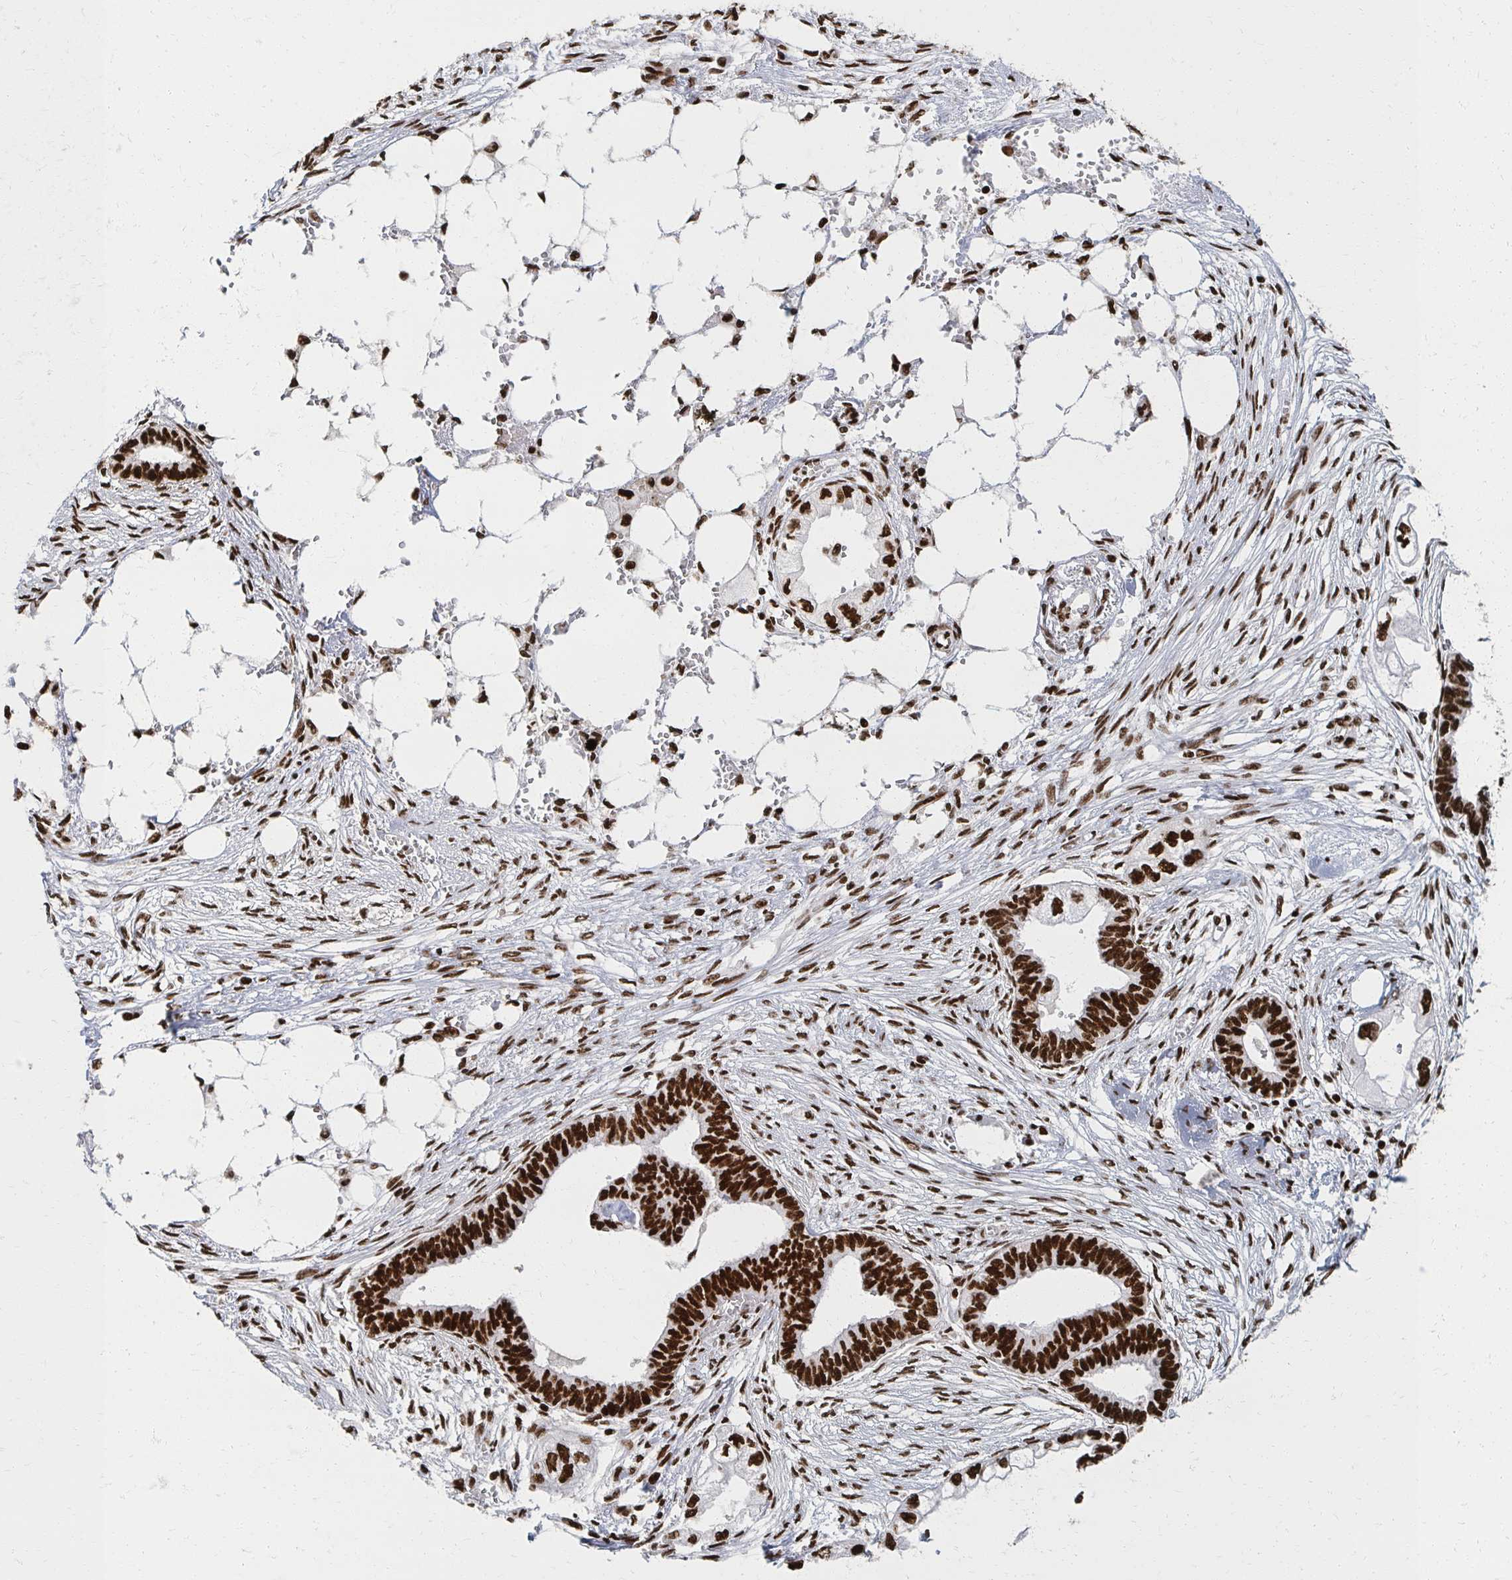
{"staining": {"intensity": "strong", "quantity": ">75%", "location": "nuclear"}, "tissue": "endometrial cancer", "cell_type": "Tumor cells", "image_type": "cancer", "snomed": [{"axis": "morphology", "description": "Adenocarcinoma, NOS"}, {"axis": "morphology", "description": "Adenocarcinoma, metastatic, NOS"}, {"axis": "topography", "description": "Adipose tissue"}, {"axis": "topography", "description": "Endometrium"}], "caption": "Immunohistochemical staining of endometrial metastatic adenocarcinoma exhibits strong nuclear protein positivity in approximately >75% of tumor cells.", "gene": "RBBP7", "patient": {"sex": "female", "age": 67}}